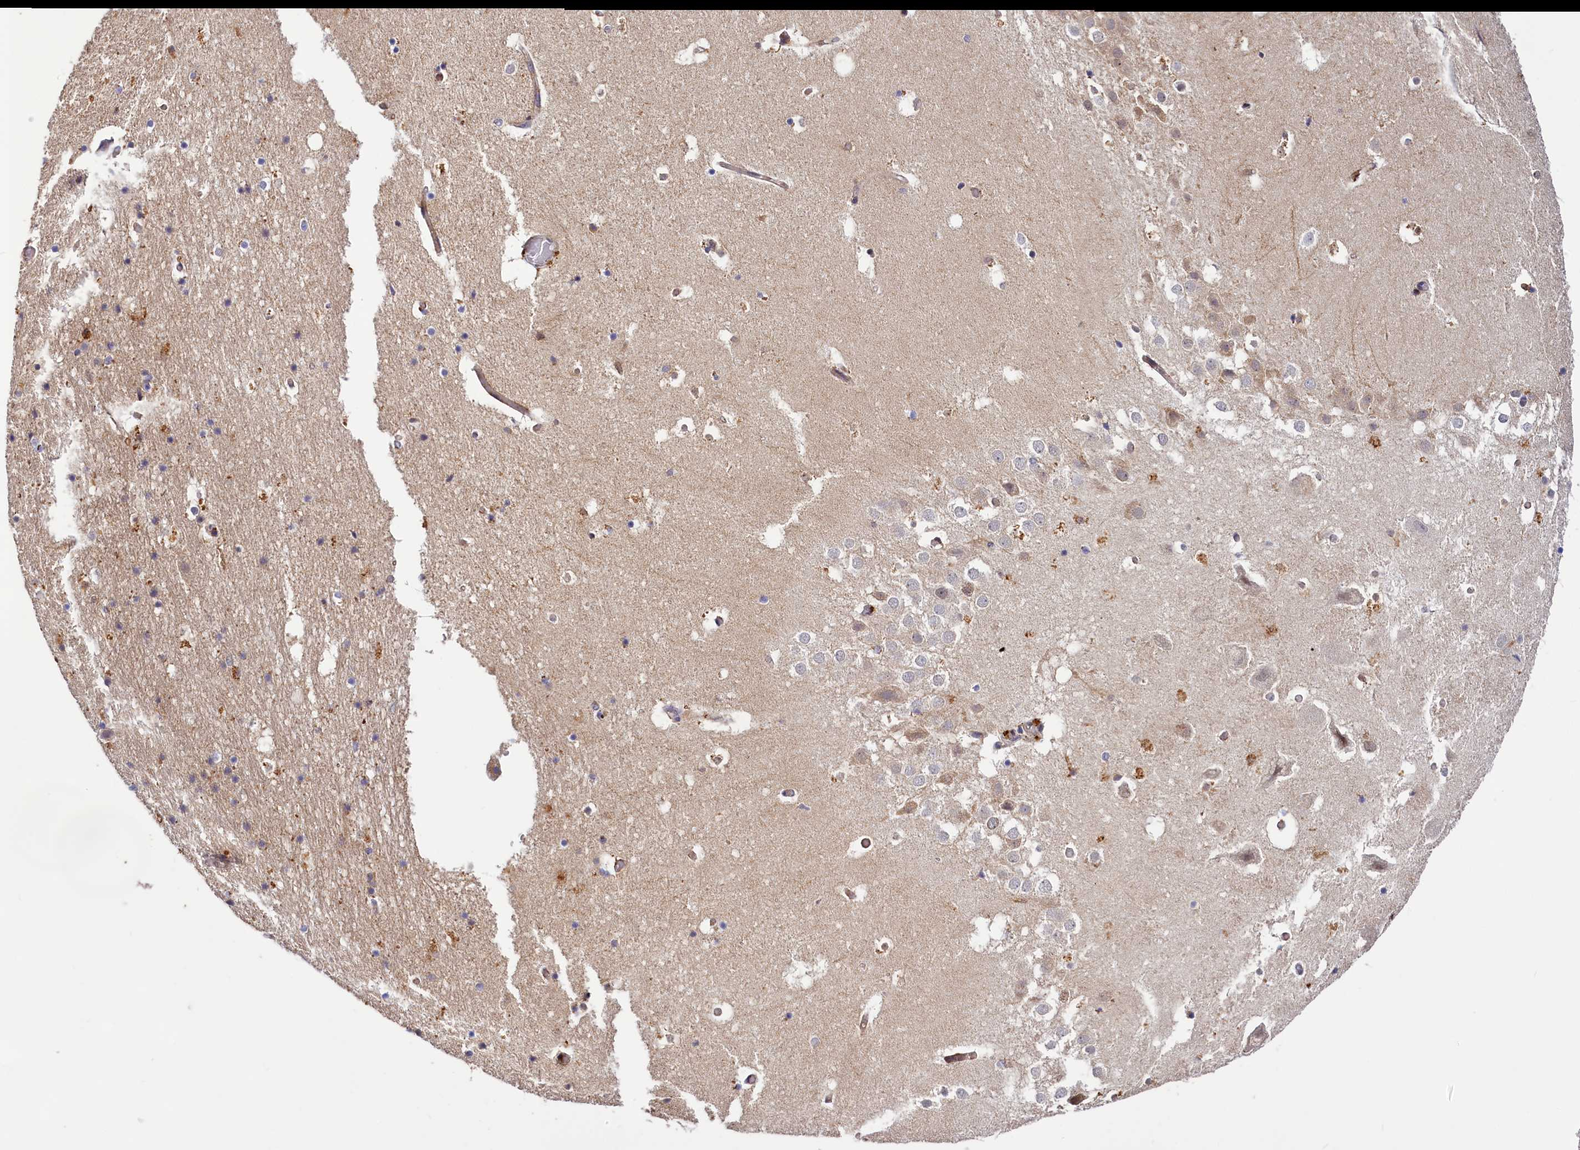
{"staining": {"intensity": "weak", "quantity": "<25%", "location": "cytoplasmic/membranous"}, "tissue": "hippocampus", "cell_type": "Glial cells", "image_type": "normal", "snomed": [{"axis": "morphology", "description": "Normal tissue, NOS"}, {"axis": "topography", "description": "Hippocampus"}], "caption": "The immunohistochemistry photomicrograph has no significant positivity in glial cells of hippocampus.", "gene": "DYNC2H1", "patient": {"sex": "female", "age": 52}}